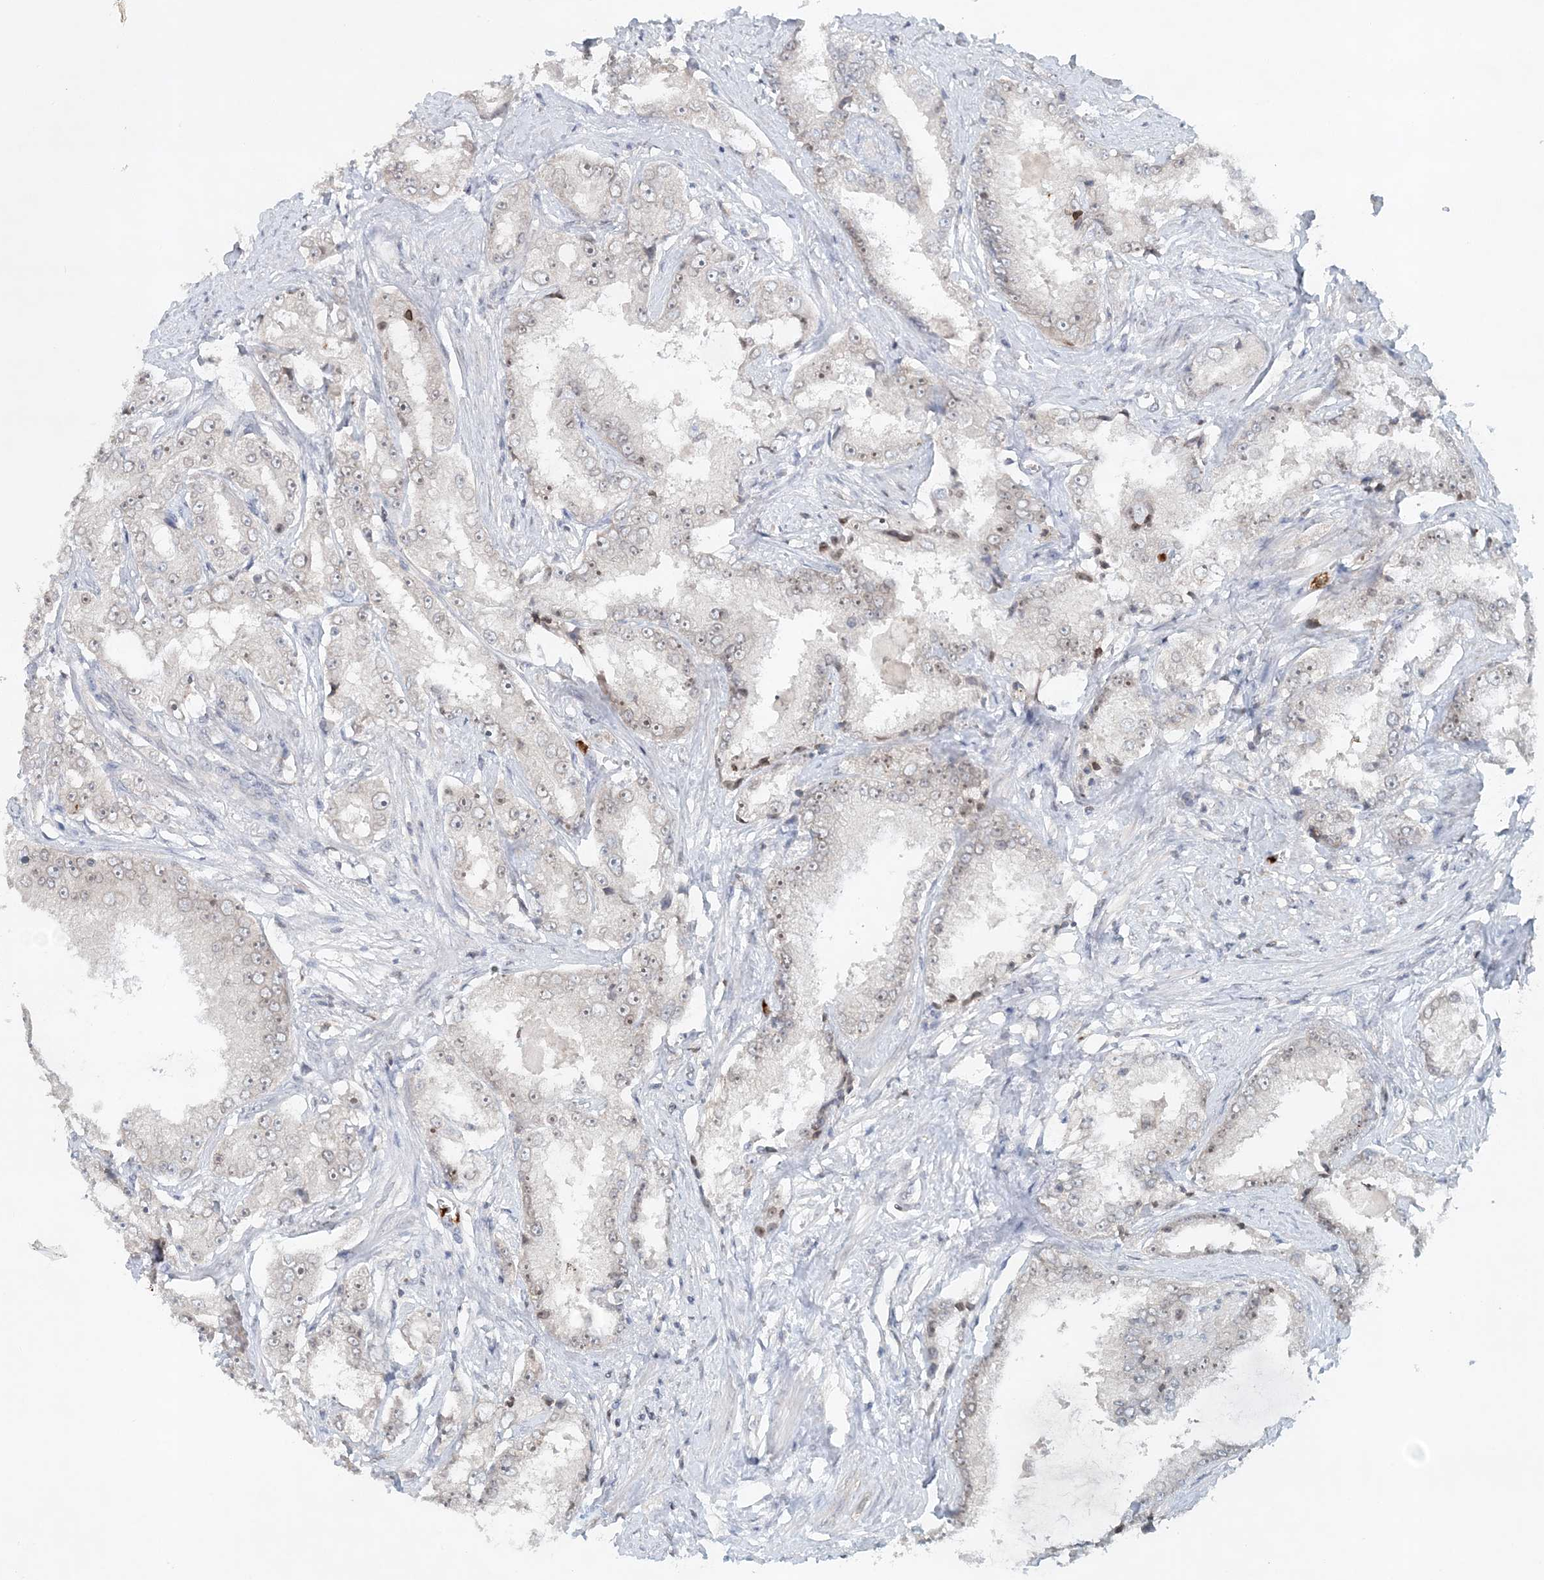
{"staining": {"intensity": "negative", "quantity": "none", "location": "none"}, "tissue": "prostate cancer", "cell_type": "Tumor cells", "image_type": "cancer", "snomed": [{"axis": "morphology", "description": "Adenocarcinoma, High grade"}, {"axis": "topography", "description": "Prostate"}], "caption": "Protein analysis of prostate adenocarcinoma (high-grade) exhibits no significant expression in tumor cells.", "gene": "NUP54", "patient": {"sex": "male", "age": 73}}